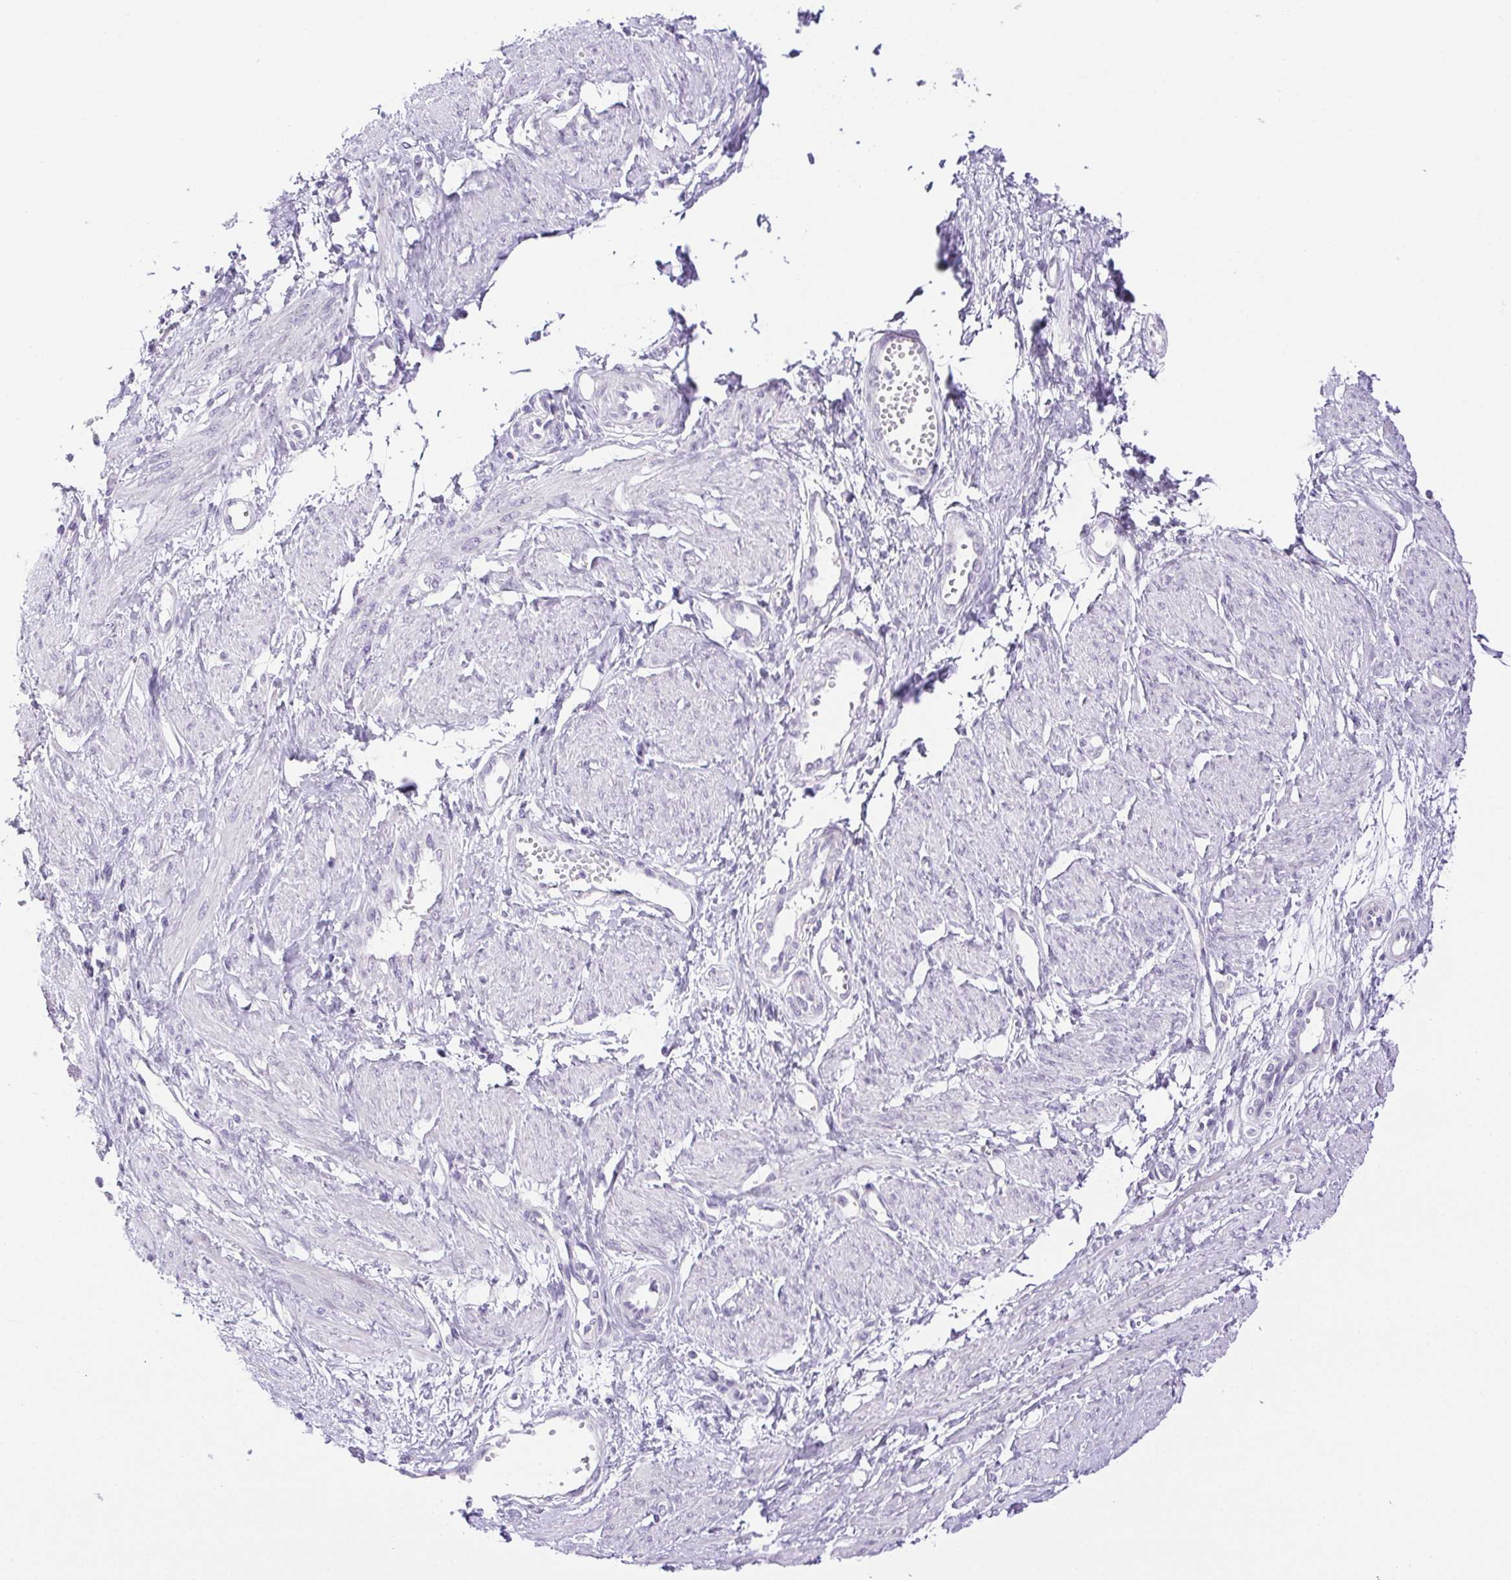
{"staining": {"intensity": "negative", "quantity": "none", "location": "none"}, "tissue": "smooth muscle", "cell_type": "Smooth muscle cells", "image_type": "normal", "snomed": [{"axis": "morphology", "description": "Normal tissue, NOS"}, {"axis": "topography", "description": "Smooth muscle"}, {"axis": "topography", "description": "Uterus"}], "caption": "This is an immunohistochemistry (IHC) micrograph of unremarkable human smooth muscle. There is no positivity in smooth muscle cells.", "gene": "PAPPA2", "patient": {"sex": "female", "age": 39}}